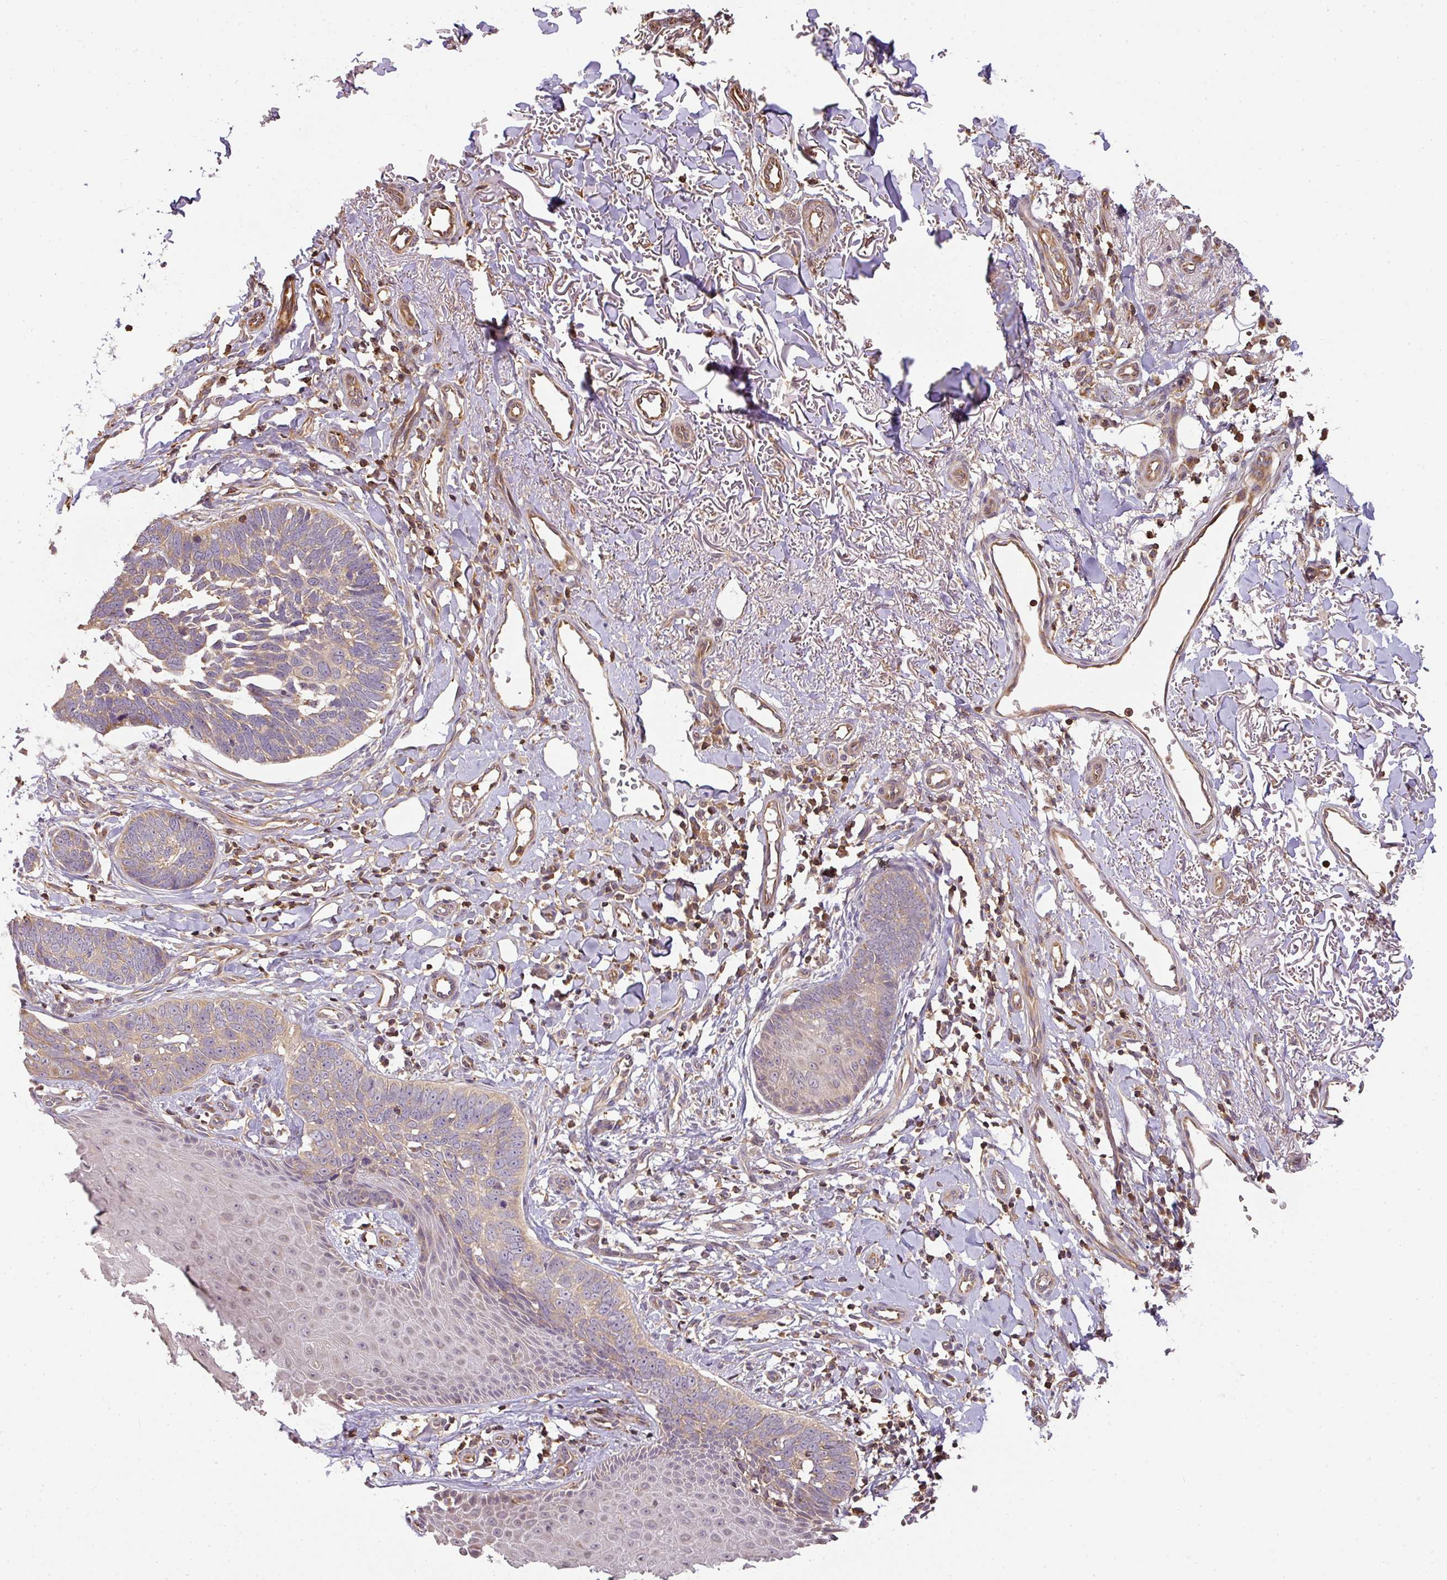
{"staining": {"intensity": "weak", "quantity": "25%-75%", "location": "cytoplasmic/membranous"}, "tissue": "skin cancer", "cell_type": "Tumor cells", "image_type": "cancer", "snomed": [{"axis": "morphology", "description": "Normal tissue, NOS"}, {"axis": "morphology", "description": "Basal cell carcinoma"}, {"axis": "topography", "description": "Skin"}], "caption": "Immunohistochemistry (IHC) photomicrograph of human skin cancer (basal cell carcinoma) stained for a protein (brown), which exhibits low levels of weak cytoplasmic/membranous staining in approximately 25%-75% of tumor cells.", "gene": "TCL1B", "patient": {"sex": "male", "age": 77}}